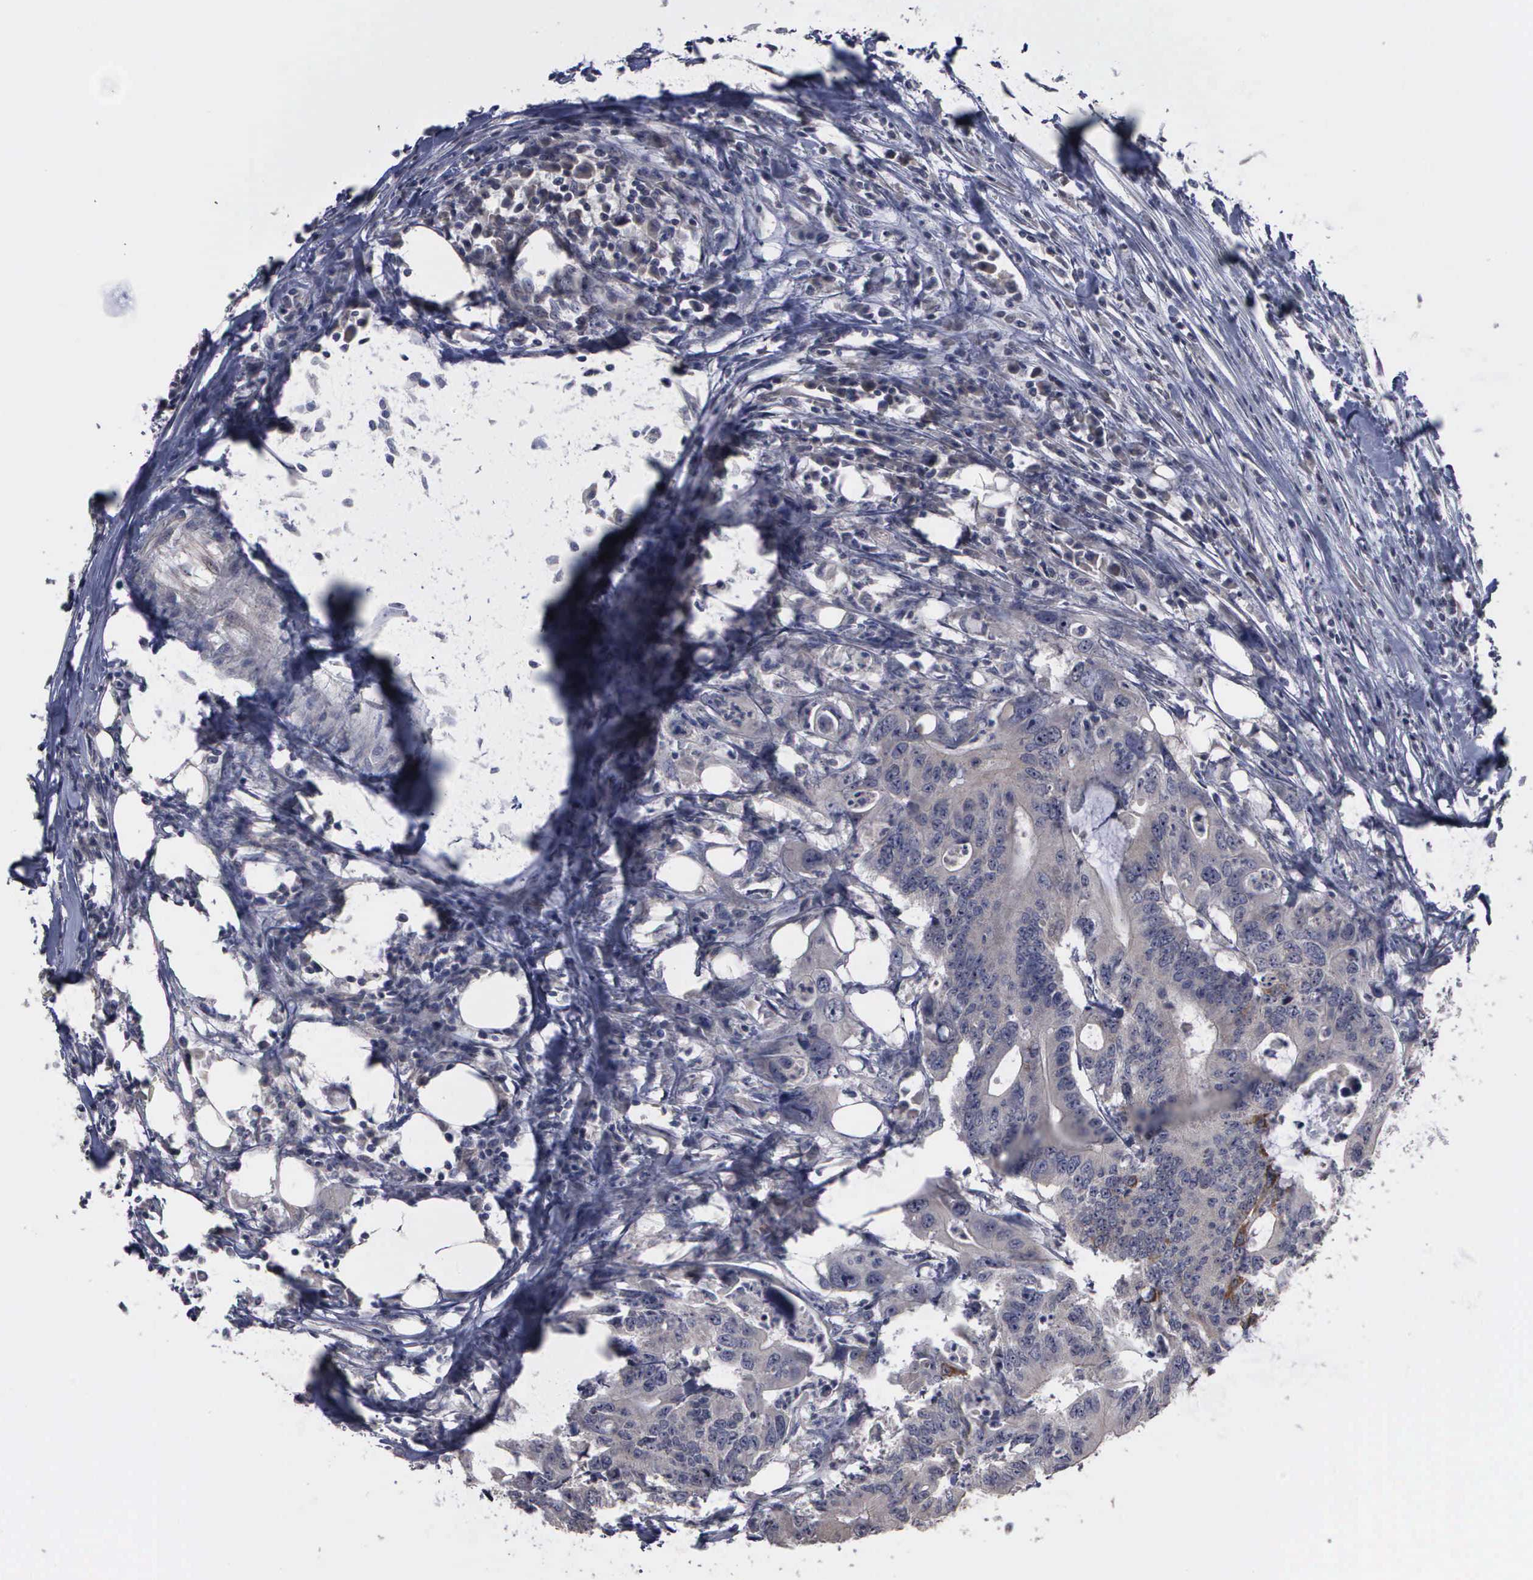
{"staining": {"intensity": "weak", "quantity": "<25%", "location": "cytoplasmic/membranous"}, "tissue": "colorectal cancer", "cell_type": "Tumor cells", "image_type": "cancer", "snomed": [{"axis": "morphology", "description": "Adenocarcinoma, NOS"}, {"axis": "topography", "description": "Colon"}], "caption": "Tumor cells are negative for brown protein staining in colorectal adenocarcinoma.", "gene": "CRKL", "patient": {"sex": "male", "age": 71}}